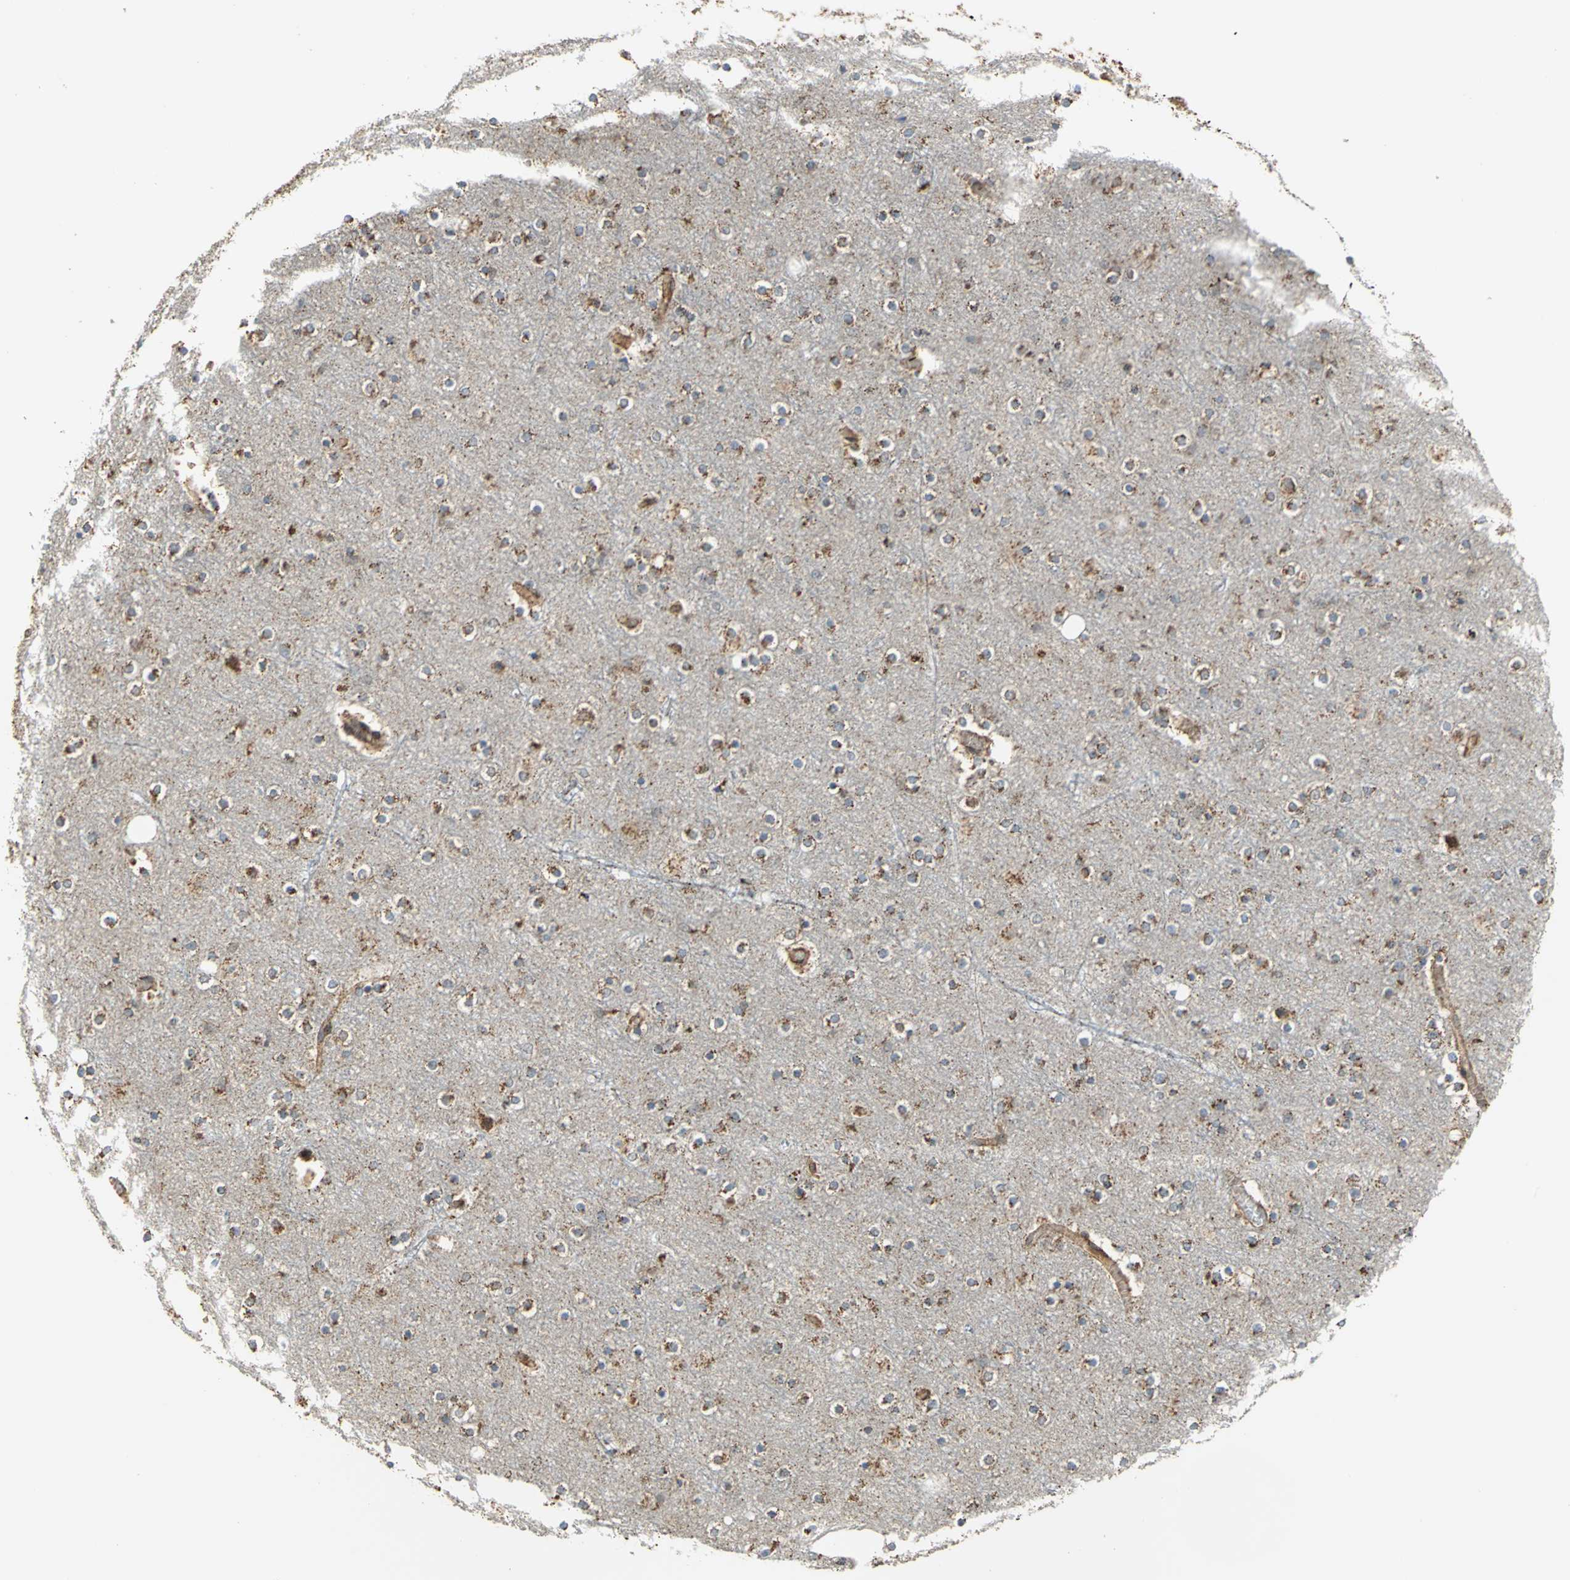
{"staining": {"intensity": "moderate", "quantity": ">75%", "location": "cytoplasmic/membranous"}, "tissue": "cerebral cortex", "cell_type": "Endothelial cells", "image_type": "normal", "snomed": [{"axis": "morphology", "description": "Normal tissue, NOS"}, {"axis": "topography", "description": "Cerebral cortex"}], "caption": "High-magnification brightfield microscopy of unremarkable cerebral cortex stained with DAB (3,3'-diaminobenzidine) (brown) and counterstained with hematoxylin (blue). endothelial cells exhibit moderate cytoplasmic/membranous expression is appreciated in approximately>75% of cells. Using DAB (3,3'-diaminobenzidine) (brown) and hematoxylin (blue) stains, captured at high magnification using brightfield microscopy.", "gene": "MRPS22", "patient": {"sex": "female", "age": 54}}